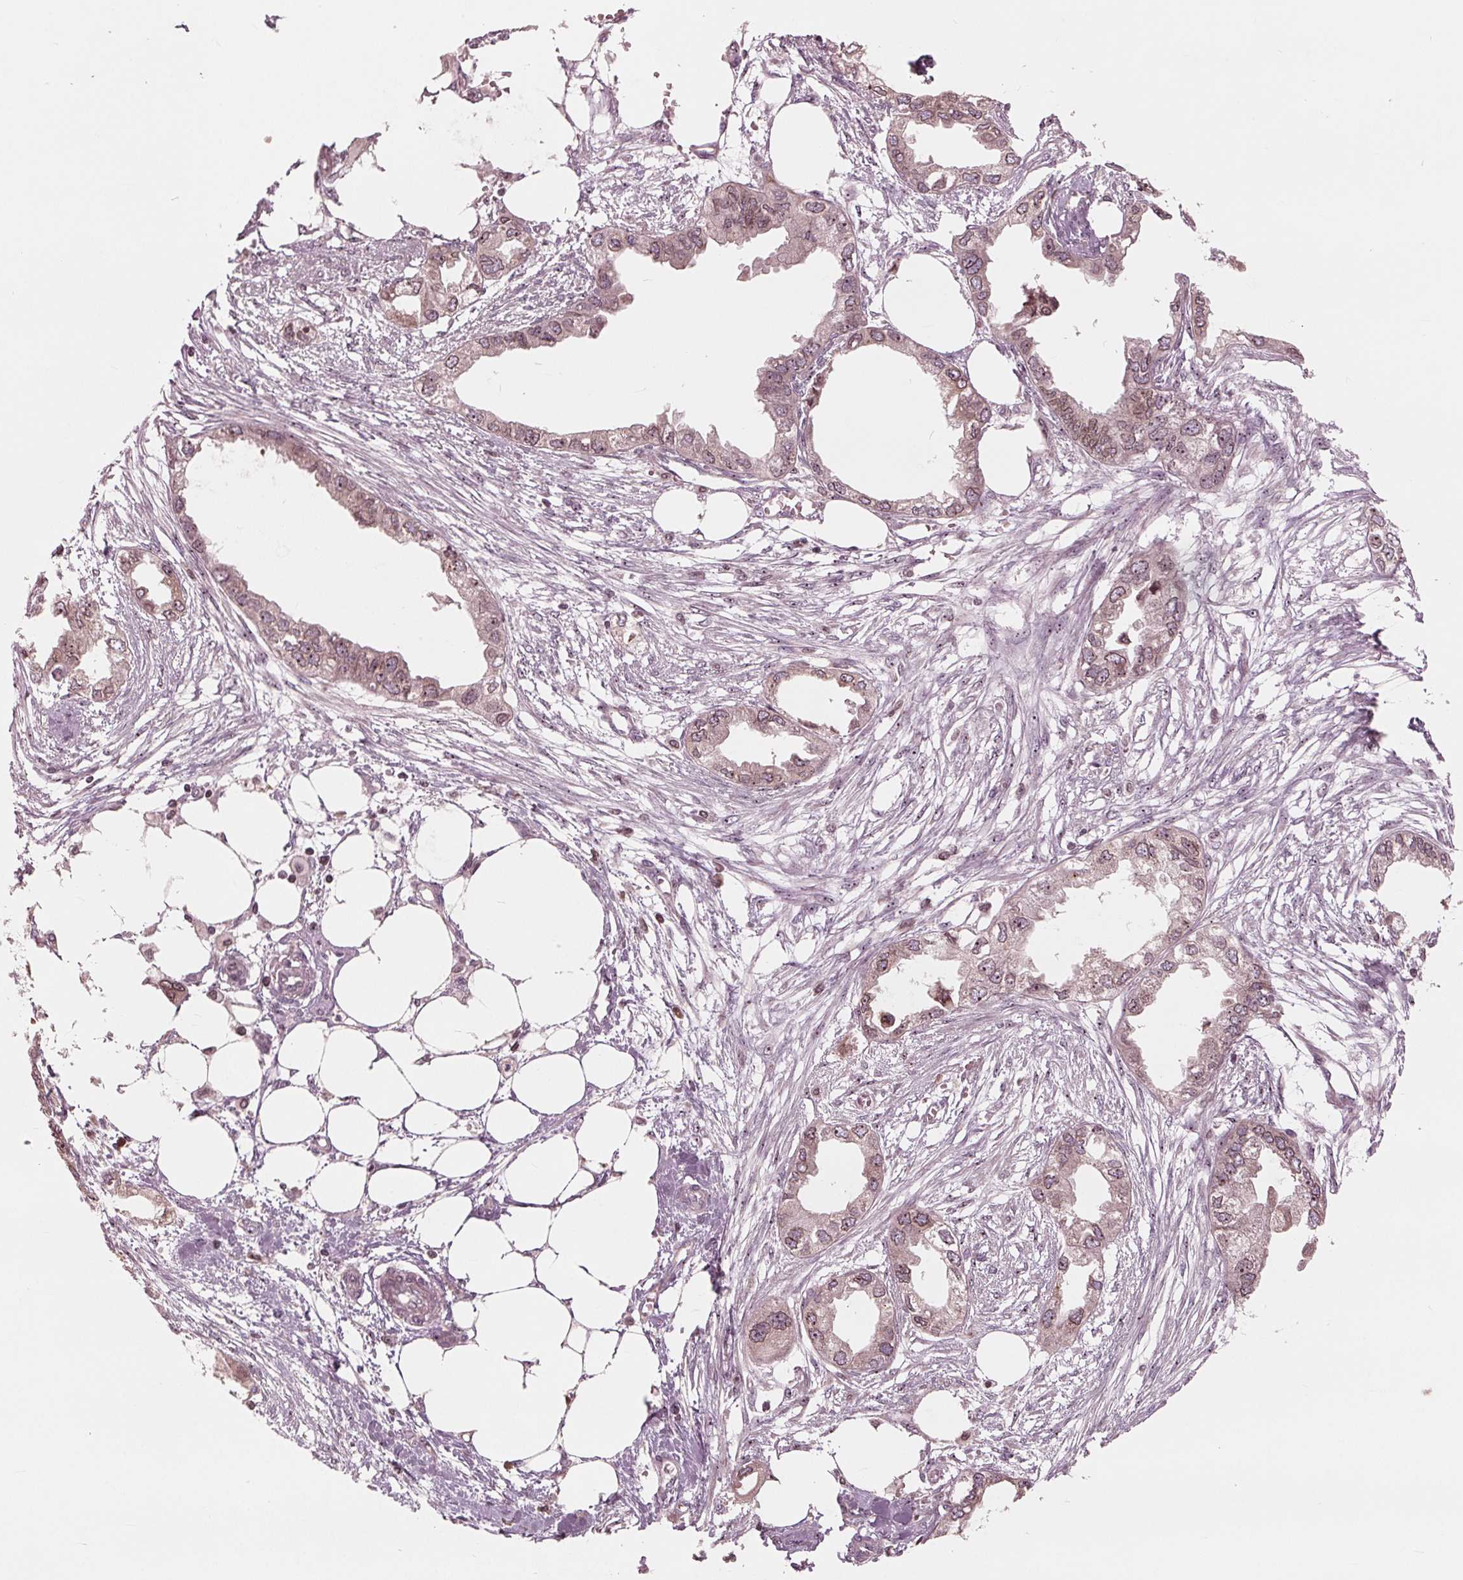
{"staining": {"intensity": "moderate", "quantity": ">75%", "location": "cytoplasmic/membranous,nuclear"}, "tissue": "endometrial cancer", "cell_type": "Tumor cells", "image_type": "cancer", "snomed": [{"axis": "morphology", "description": "Adenocarcinoma, NOS"}, {"axis": "morphology", "description": "Adenocarcinoma, metastatic, NOS"}, {"axis": "topography", "description": "Adipose tissue"}, {"axis": "topography", "description": "Endometrium"}], "caption": "IHC (DAB) staining of human endometrial adenocarcinoma shows moderate cytoplasmic/membranous and nuclear protein expression in about >75% of tumor cells. (DAB IHC with brightfield microscopy, high magnification).", "gene": "NUP210", "patient": {"sex": "female", "age": 67}}